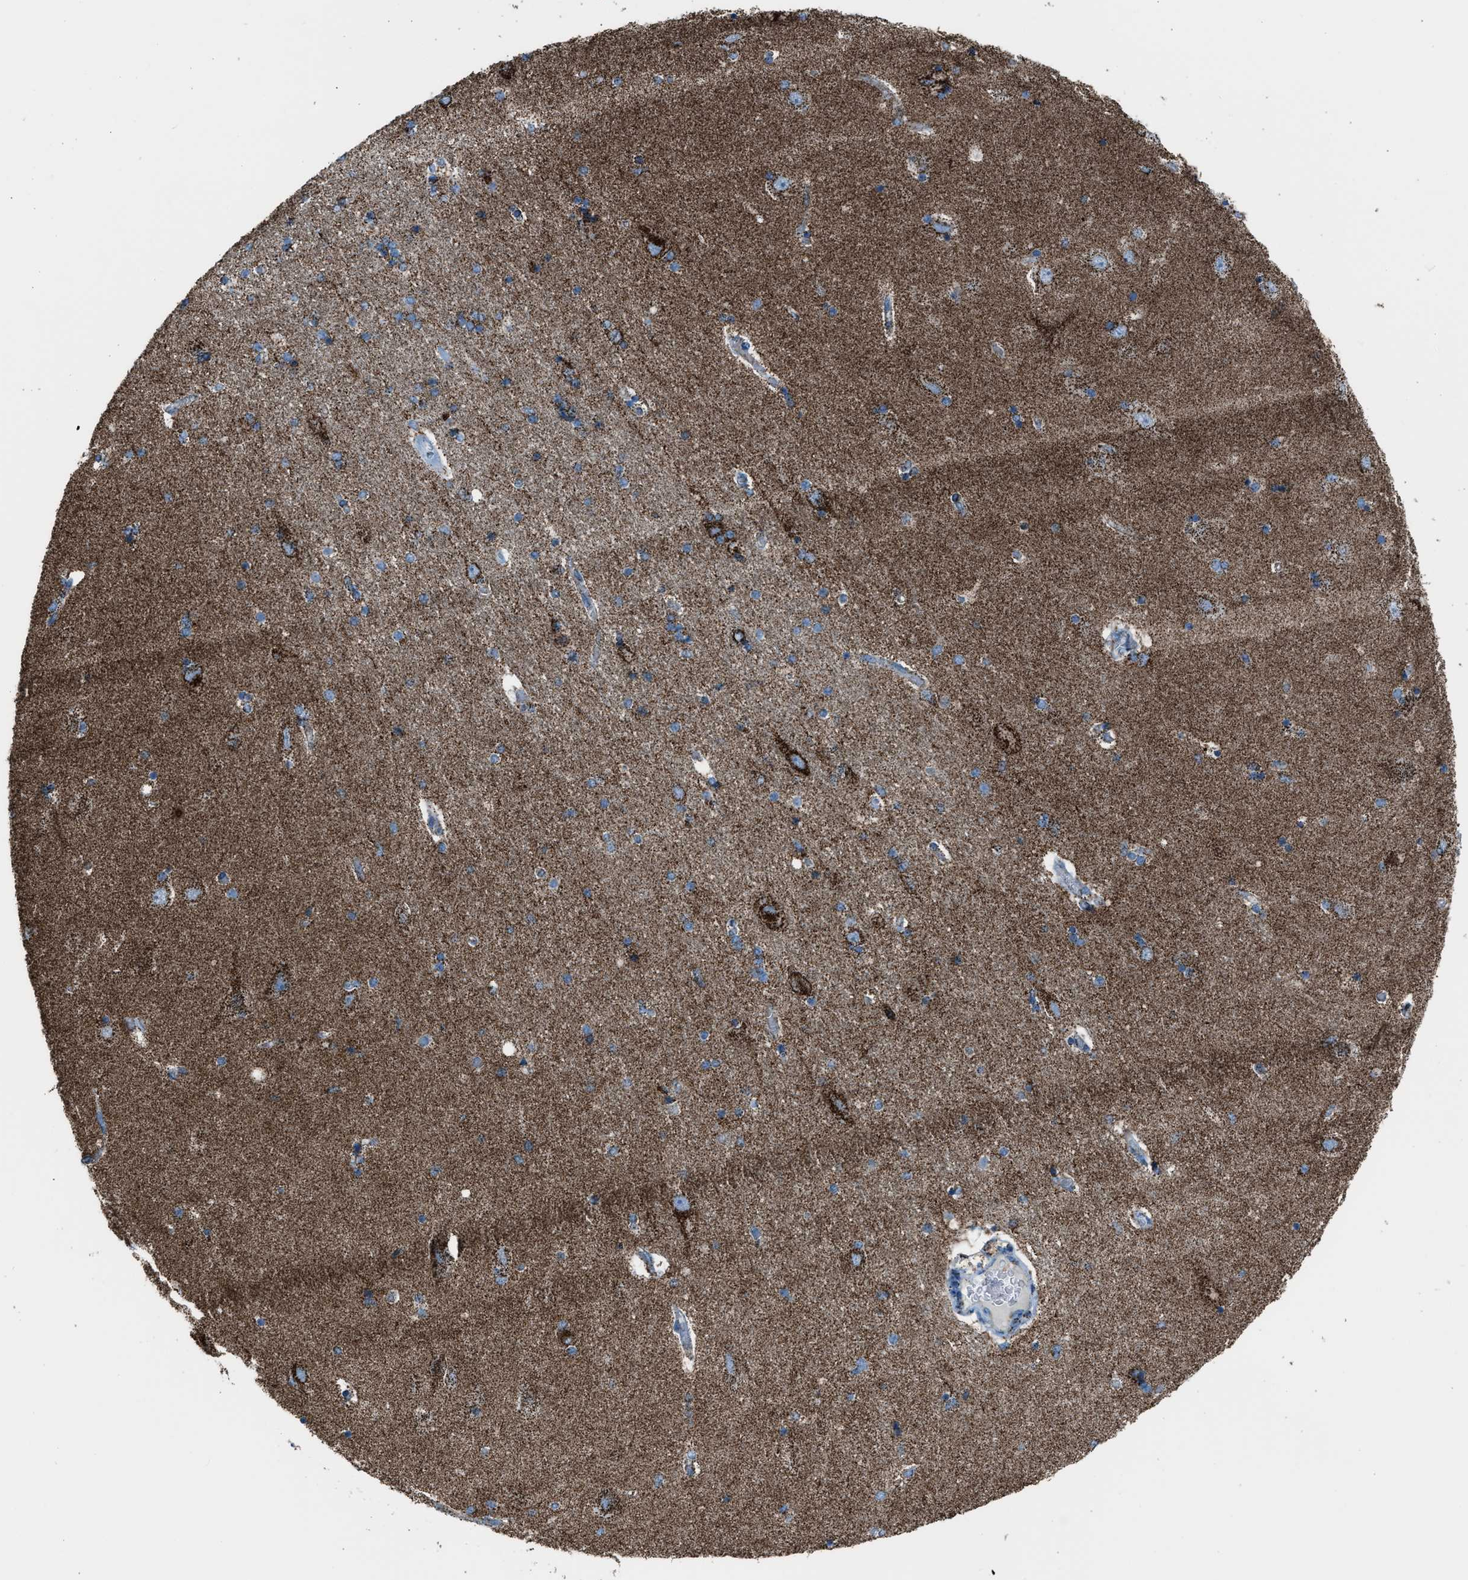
{"staining": {"intensity": "moderate", "quantity": ">75%", "location": "cytoplasmic/membranous"}, "tissue": "hippocampus", "cell_type": "Glial cells", "image_type": "normal", "snomed": [{"axis": "morphology", "description": "Normal tissue, NOS"}, {"axis": "topography", "description": "Hippocampus"}], "caption": "Brown immunohistochemical staining in unremarkable hippocampus demonstrates moderate cytoplasmic/membranous positivity in about >75% of glial cells.", "gene": "MDH2", "patient": {"sex": "female", "age": 54}}